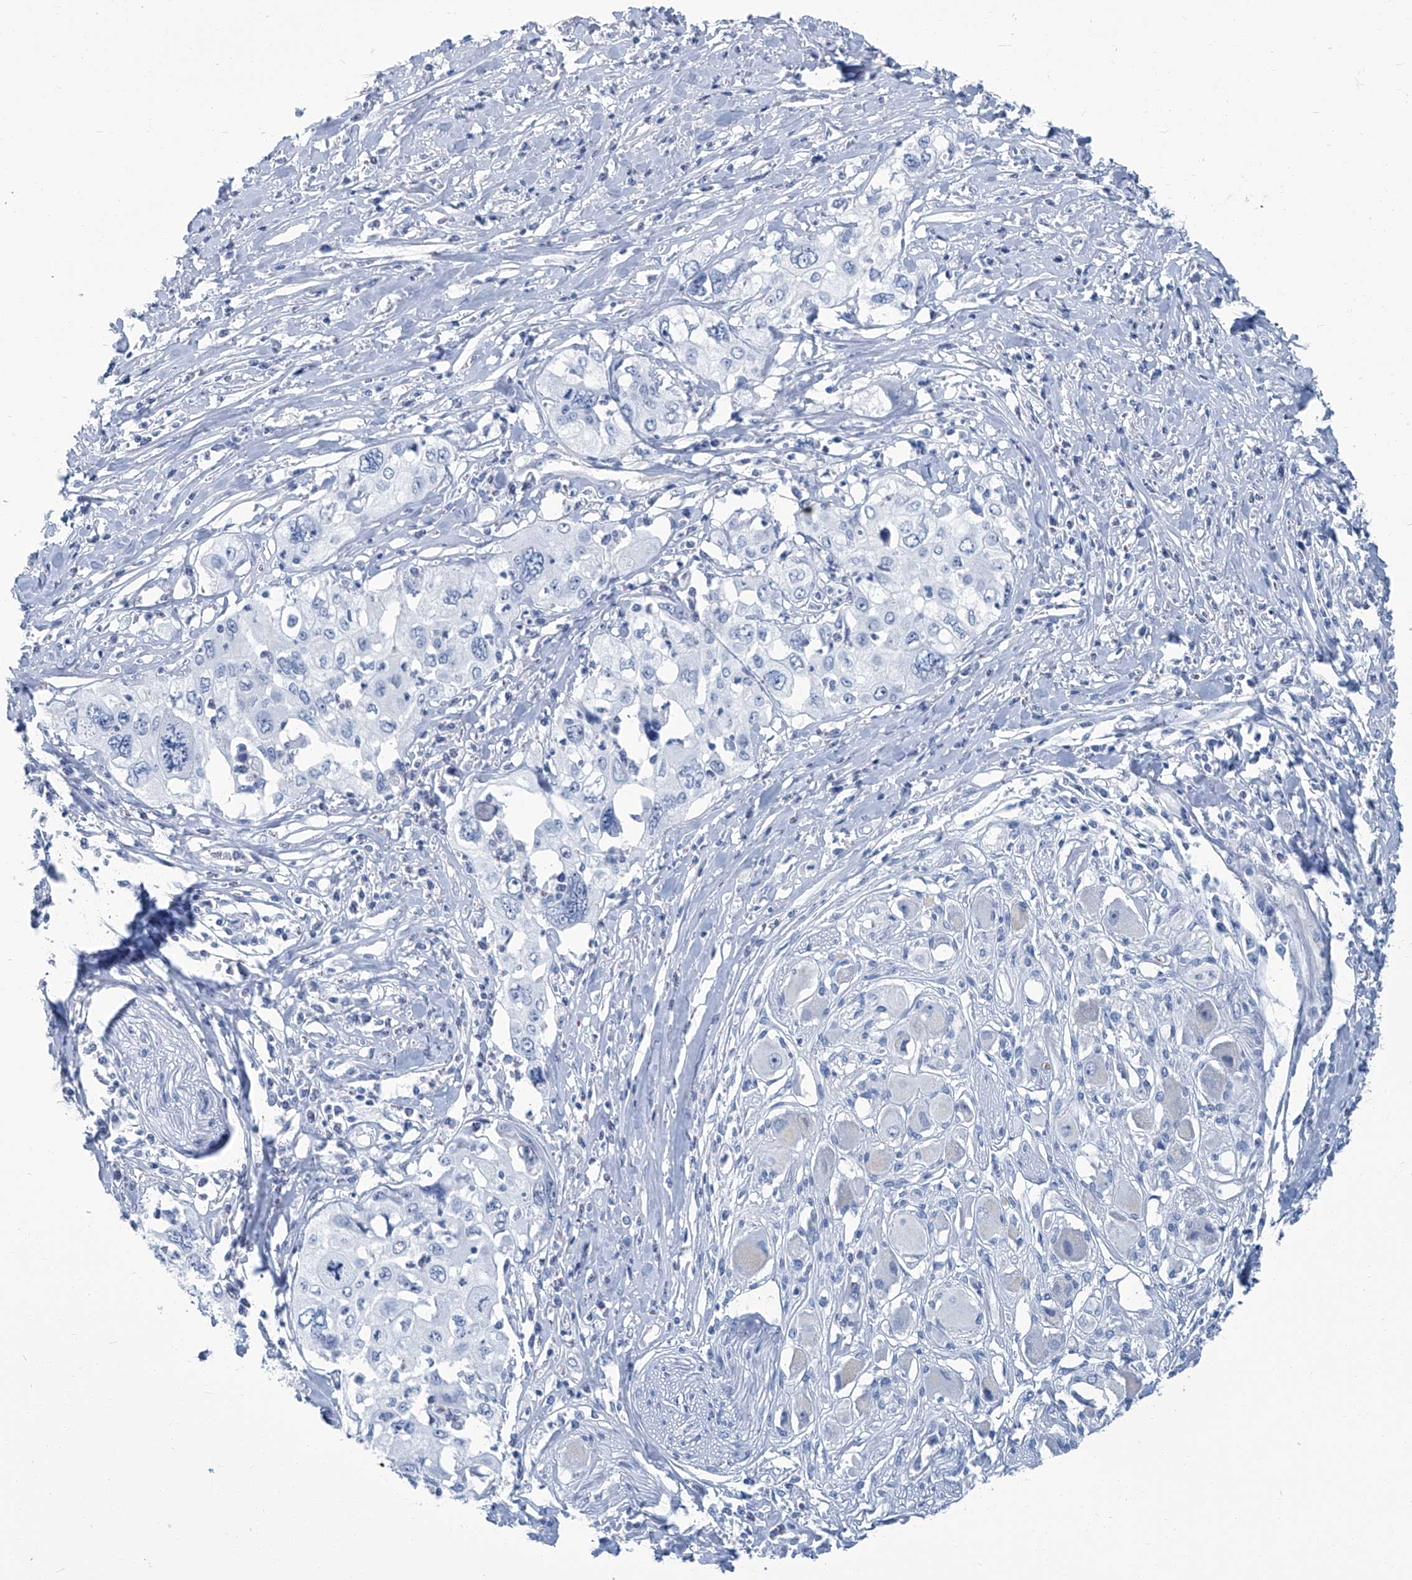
{"staining": {"intensity": "negative", "quantity": "none", "location": "none"}, "tissue": "cervical cancer", "cell_type": "Tumor cells", "image_type": "cancer", "snomed": [{"axis": "morphology", "description": "Squamous cell carcinoma, NOS"}, {"axis": "topography", "description": "Cervix"}], "caption": "DAB immunohistochemical staining of squamous cell carcinoma (cervical) demonstrates no significant expression in tumor cells.", "gene": "PFKL", "patient": {"sex": "female", "age": 31}}